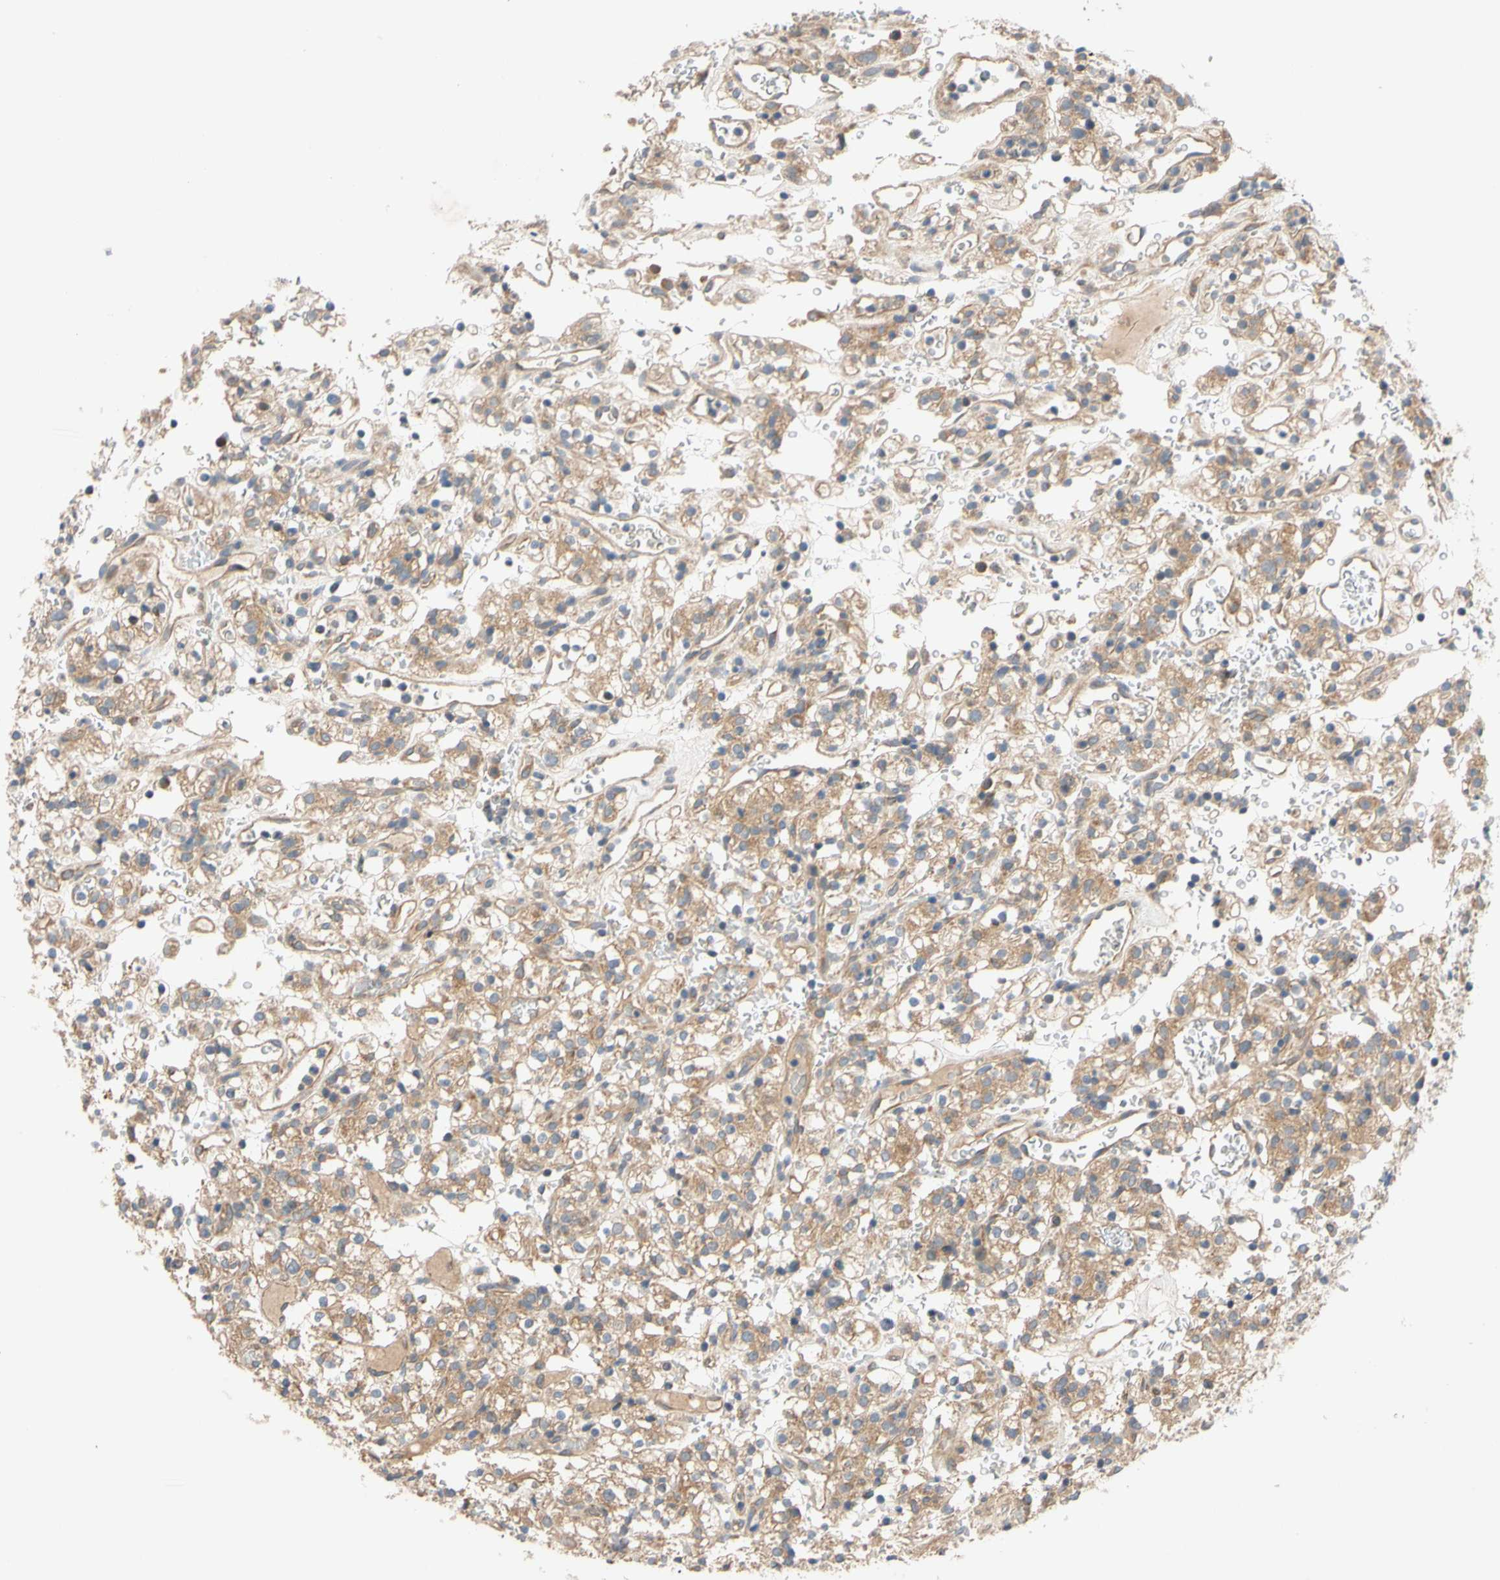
{"staining": {"intensity": "moderate", "quantity": ">75%", "location": "cytoplasmic/membranous"}, "tissue": "renal cancer", "cell_type": "Tumor cells", "image_type": "cancer", "snomed": [{"axis": "morphology", "description": "Normal tissue, NOS"}, {"axis": "morphology", "description": "Adenocarcinoma, NOS"}, {"axis": "topography", "description": "Kidney"}], "caption": "Immunohistochemical staining of human renal cancer demonstrates moderate cytoplasmic/membranous protein expression in approximately >75% of tumor cells.", "gene": "MBTPS2", "patient": {"sex": "female", "age": 72}}